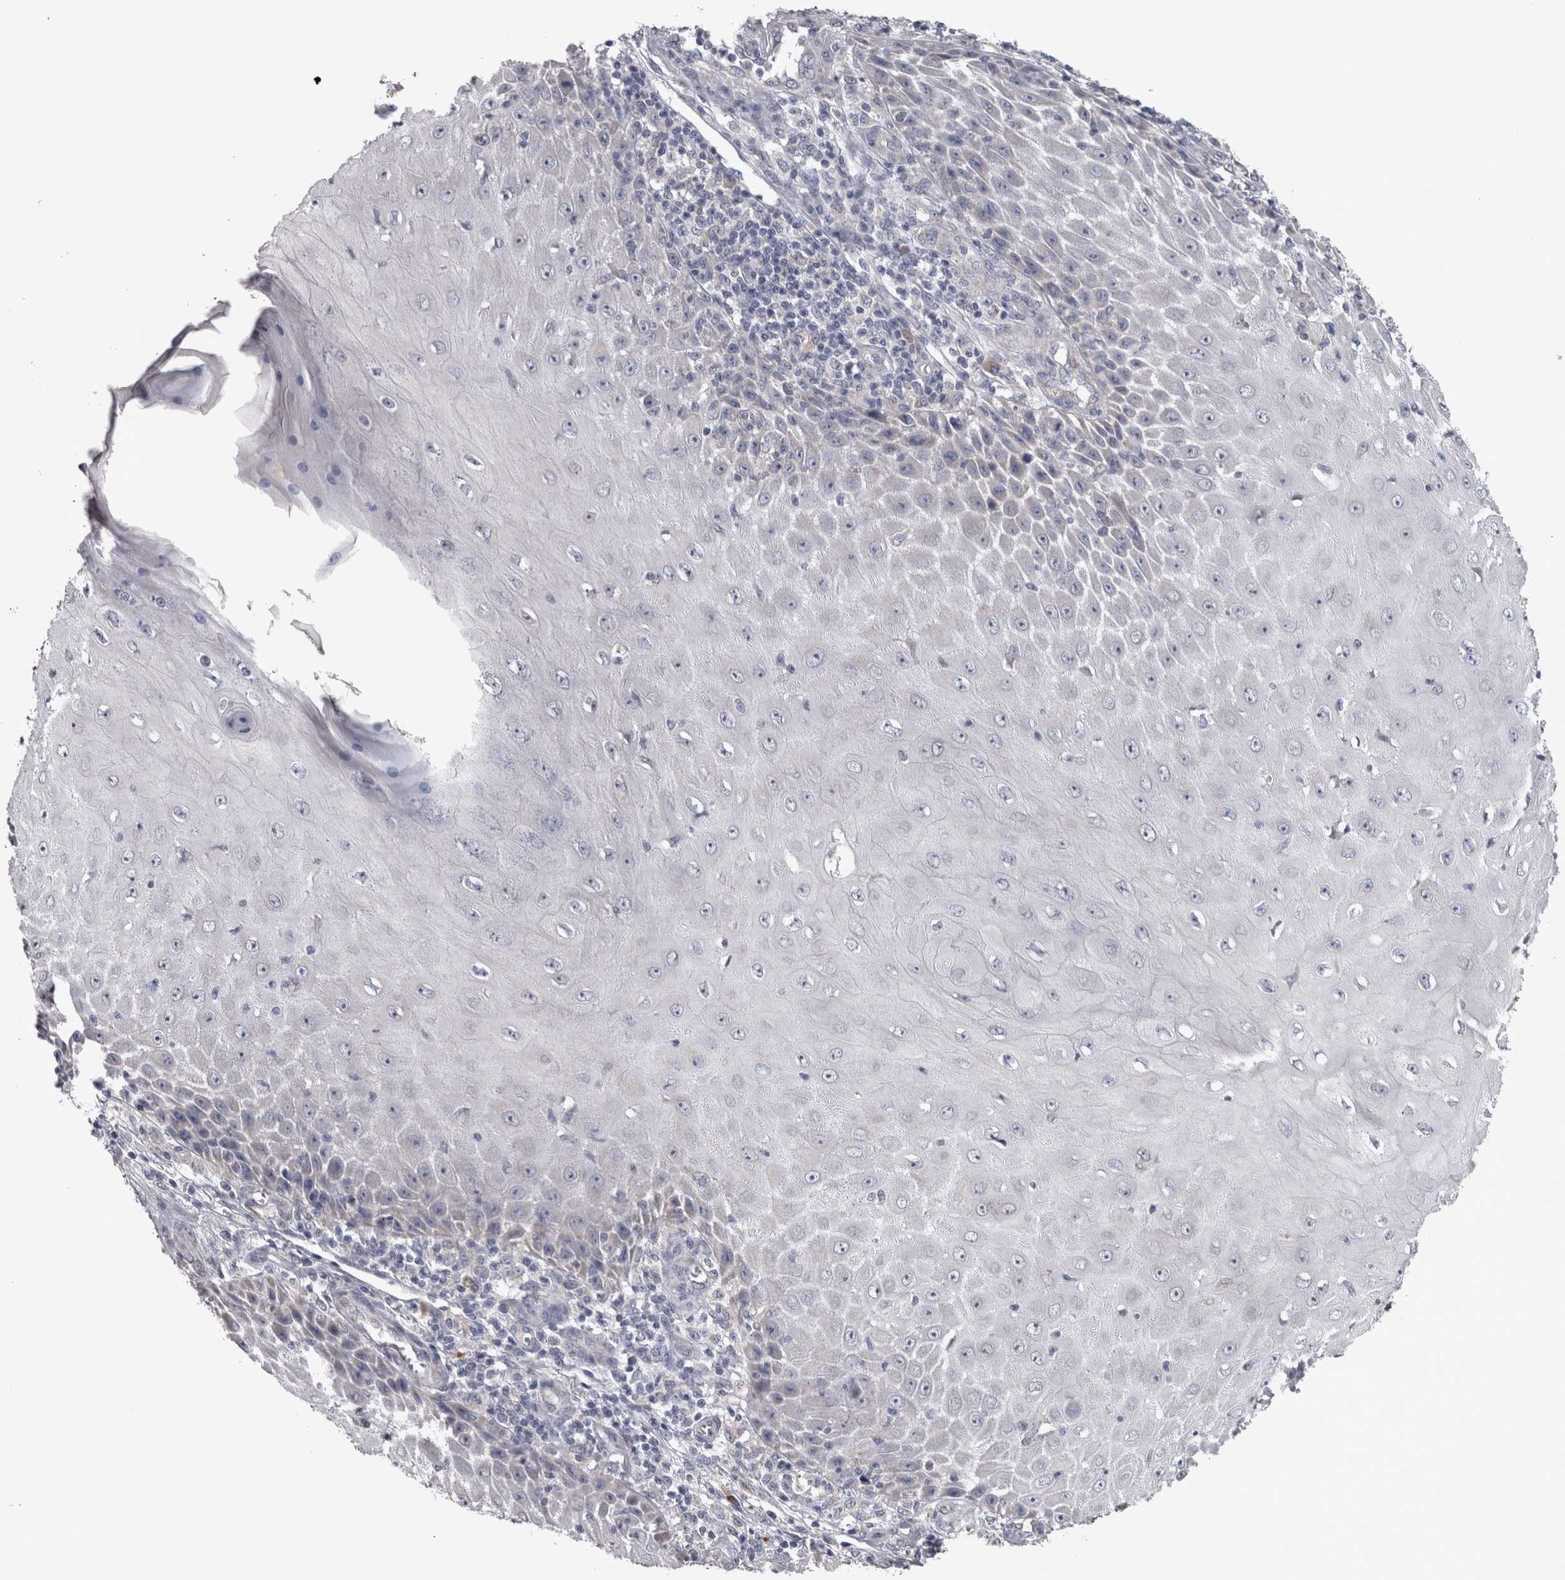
{"staining": {"intensity": "negative", "quantity": "none", "location": "none"}, "tissue": "skin cancer", "cell_type": "Tumor cells", "image_type": "cancer", "snomed": [{"axis": "morphology", "description": "Squamous cell carcinoma, NOS"}, {"axis": "topography", "description": "Skin"}], "caption": "High magnification brightfield microscopy of skin cancer (squamous cell carcinoma) stained with DAB (brown) and counterstained with hematoxylin (blue): tumor cells show no significant positivity.", "gene": "DBT", "patient": {"sex": "female", "age": 73}}